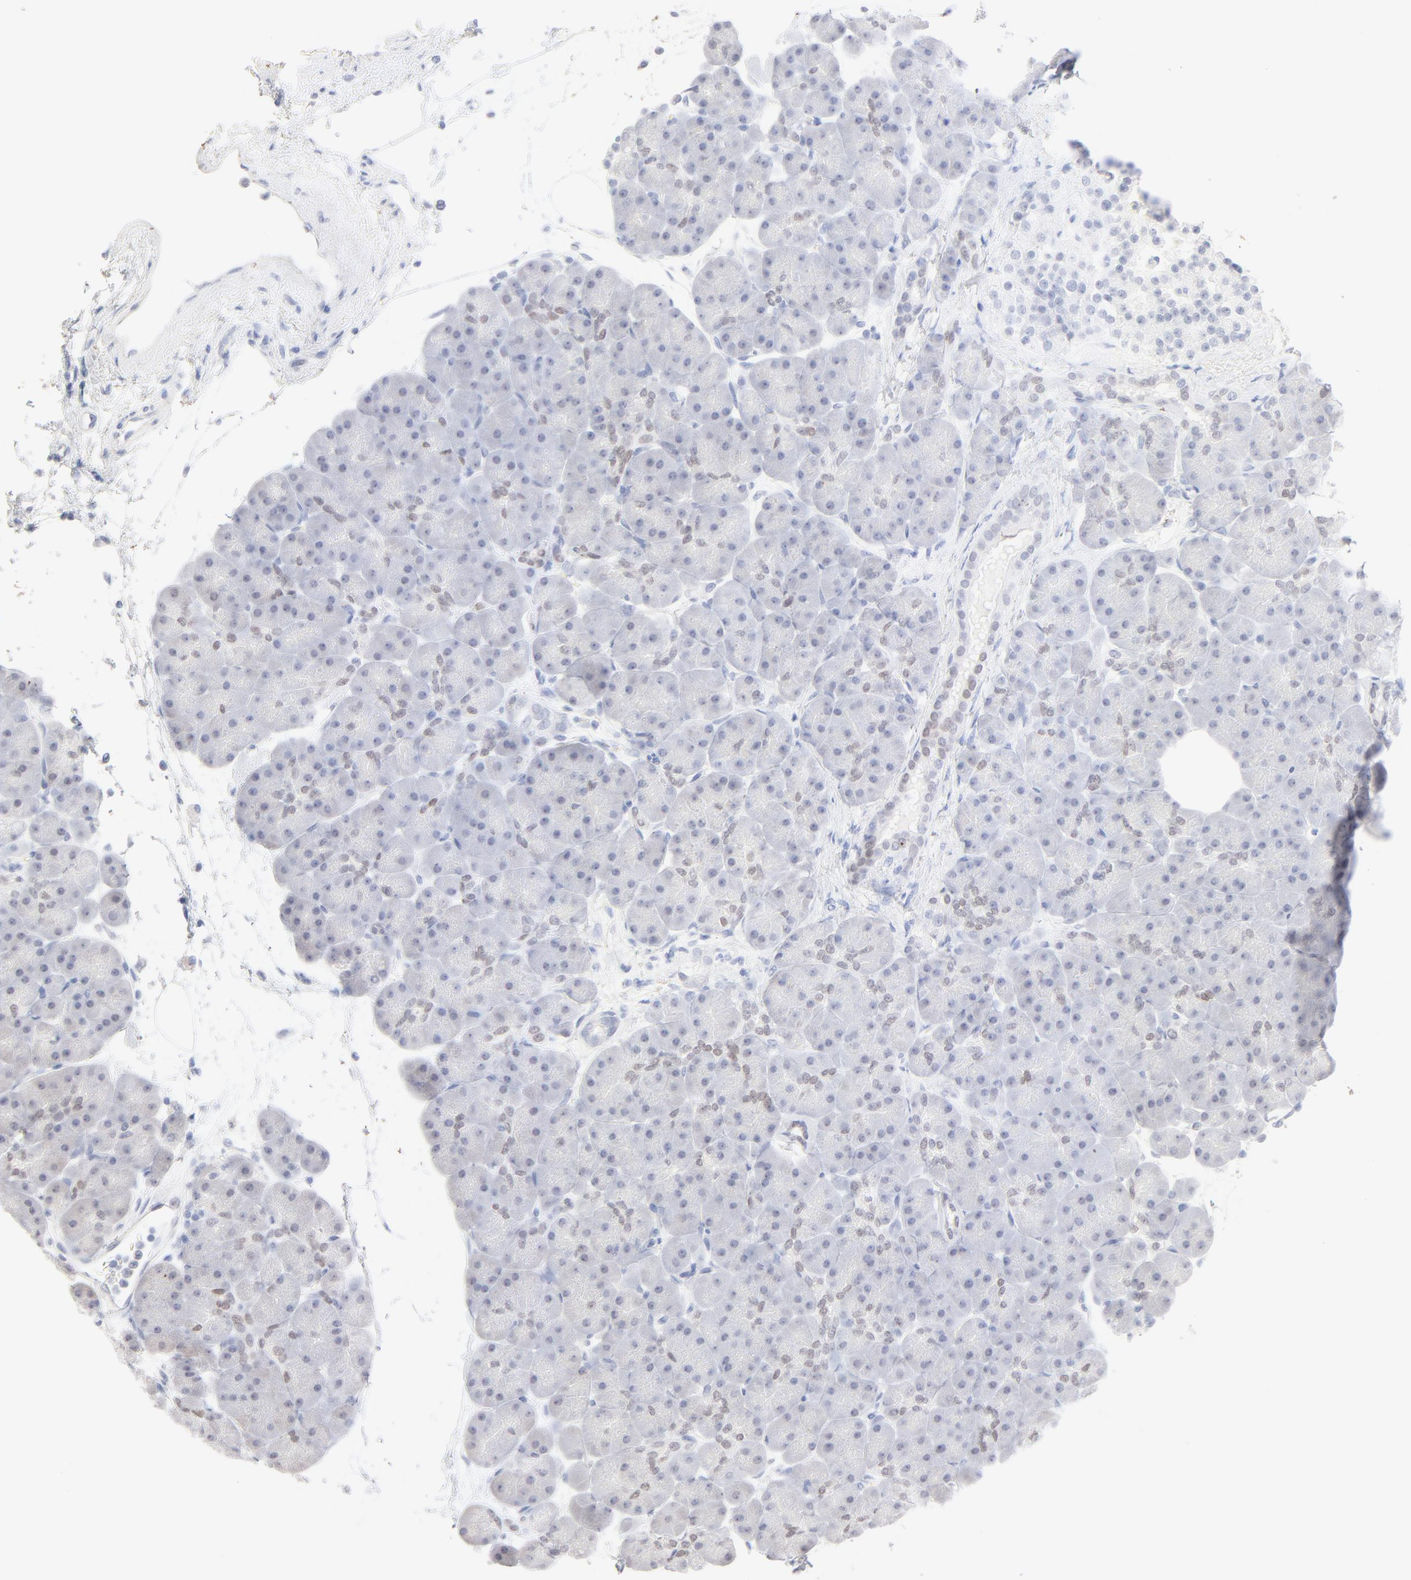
{"staining": {"intensity": "weak", "quantity": "<25%", "location": "nuclear"}, "tissue": "pancreas", "cell_type": "Exocrine glandular cells", "image_type": "normal", "snomed": [{"axis": "morphology", "description": "Normal tissue, NOS"}, {"axis": "topography", "description": "Pancreas"}], "caption": "Immunohistochemistry histopathology image of benign pancreas: pancreas stained with DAB reveals no significant protein staining in exocrine glandular cells.", "gene": "ONECUT1", "patient": {"sex": "male", "age": 66}}